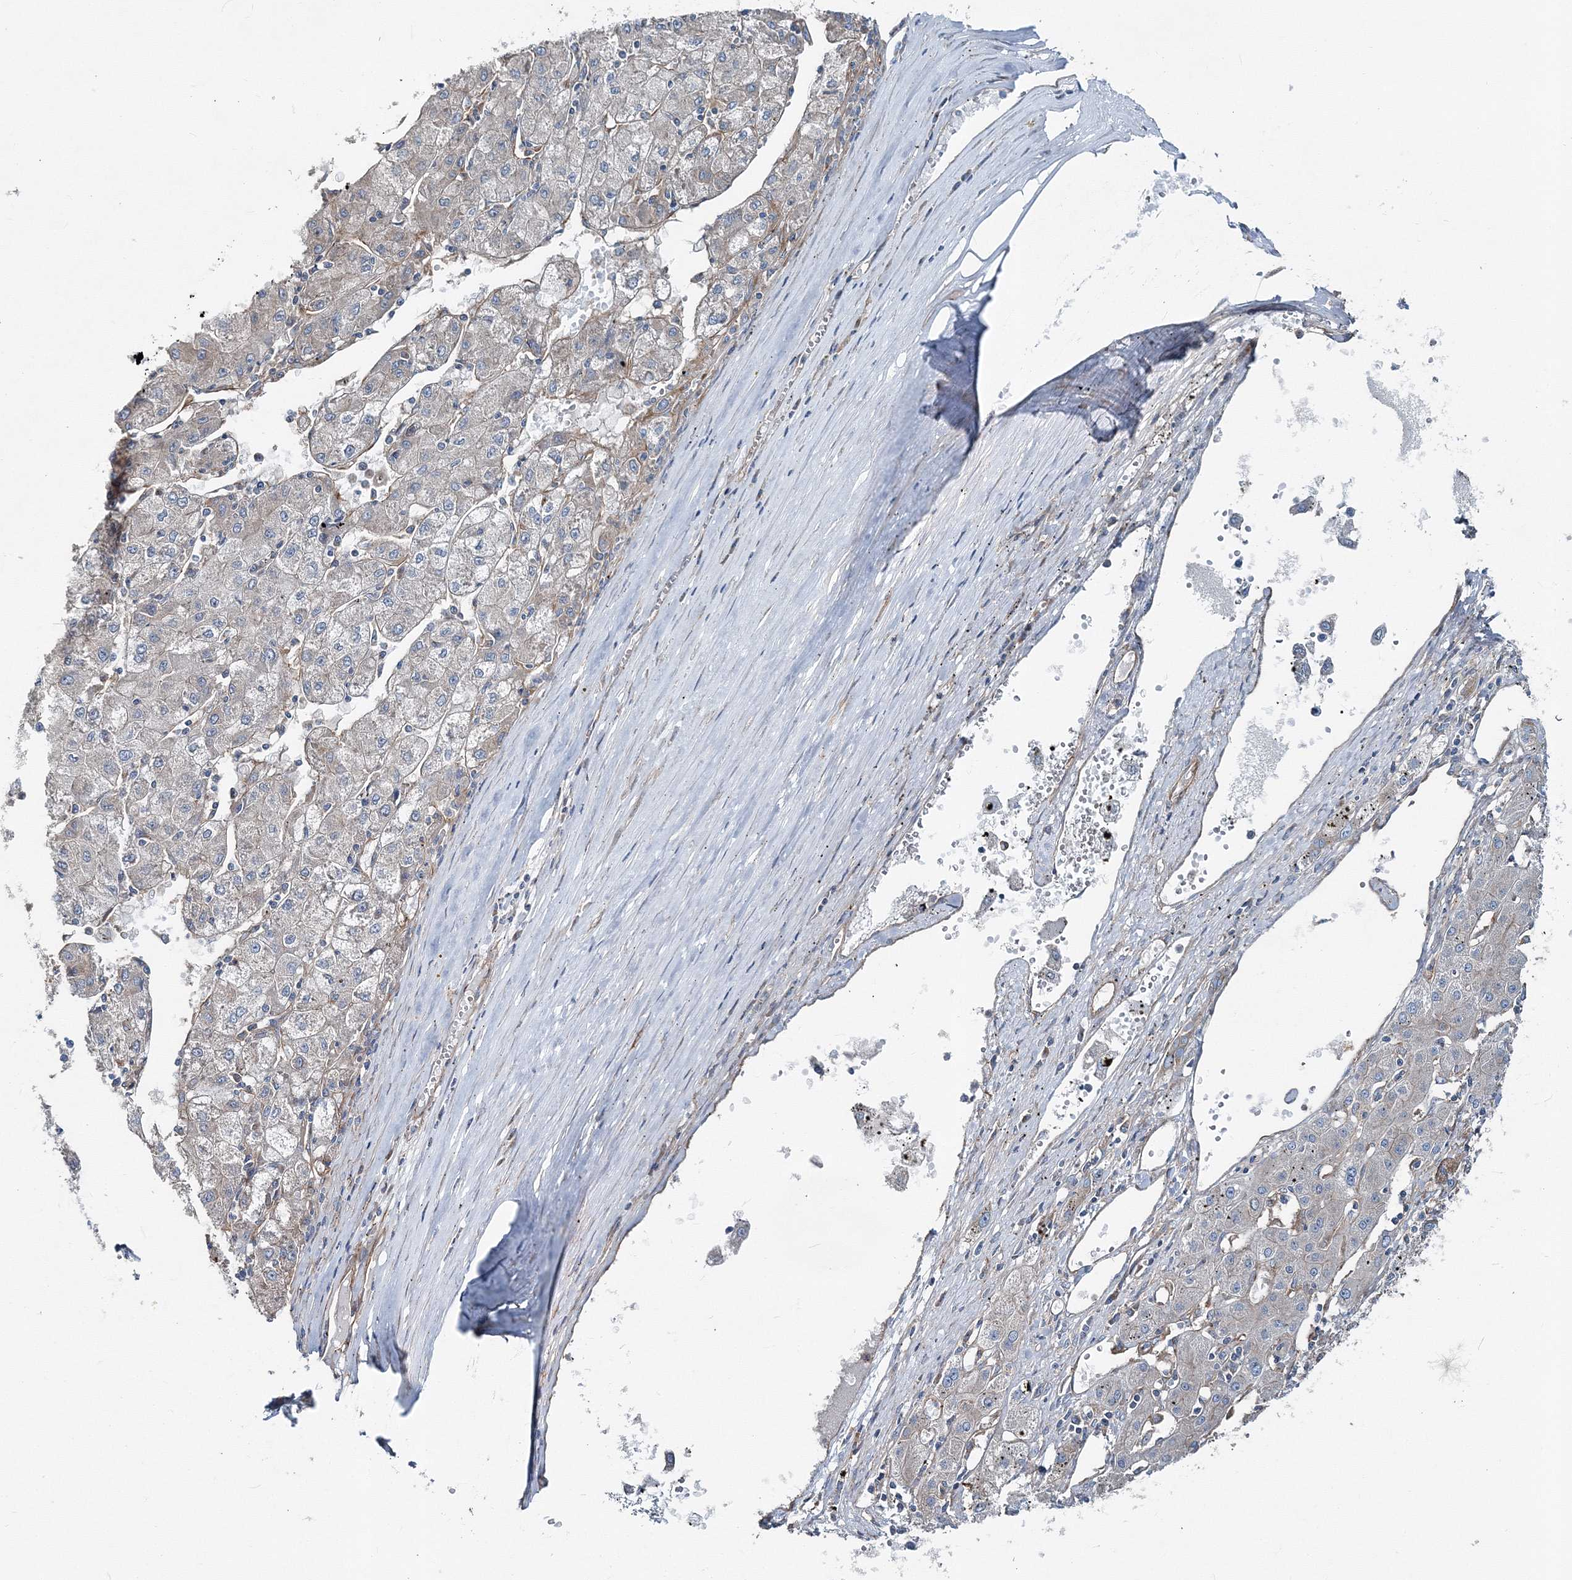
{"staining": {"intensity": "weak", "quantity": "<25%", "location": "cytoplasmic/membranous"}, "tissue": "liver cancer", "cell_type": "Tumor cells", "image_type": "cancer", "snomed": [{"axis": "morphology", "description": "Carcinoma, Hepatocellular, NOS"}, {"axis": "topography", "description": "Liver"}], "caption": "Image shows no protein positivity in tumor cells of liver hepatocellular carcinoma tissue. (DAB IHC with hematoxylin counter stain).", "gene": "MPHOSPH9", "patient": {"sex": "male", "age": 72}}